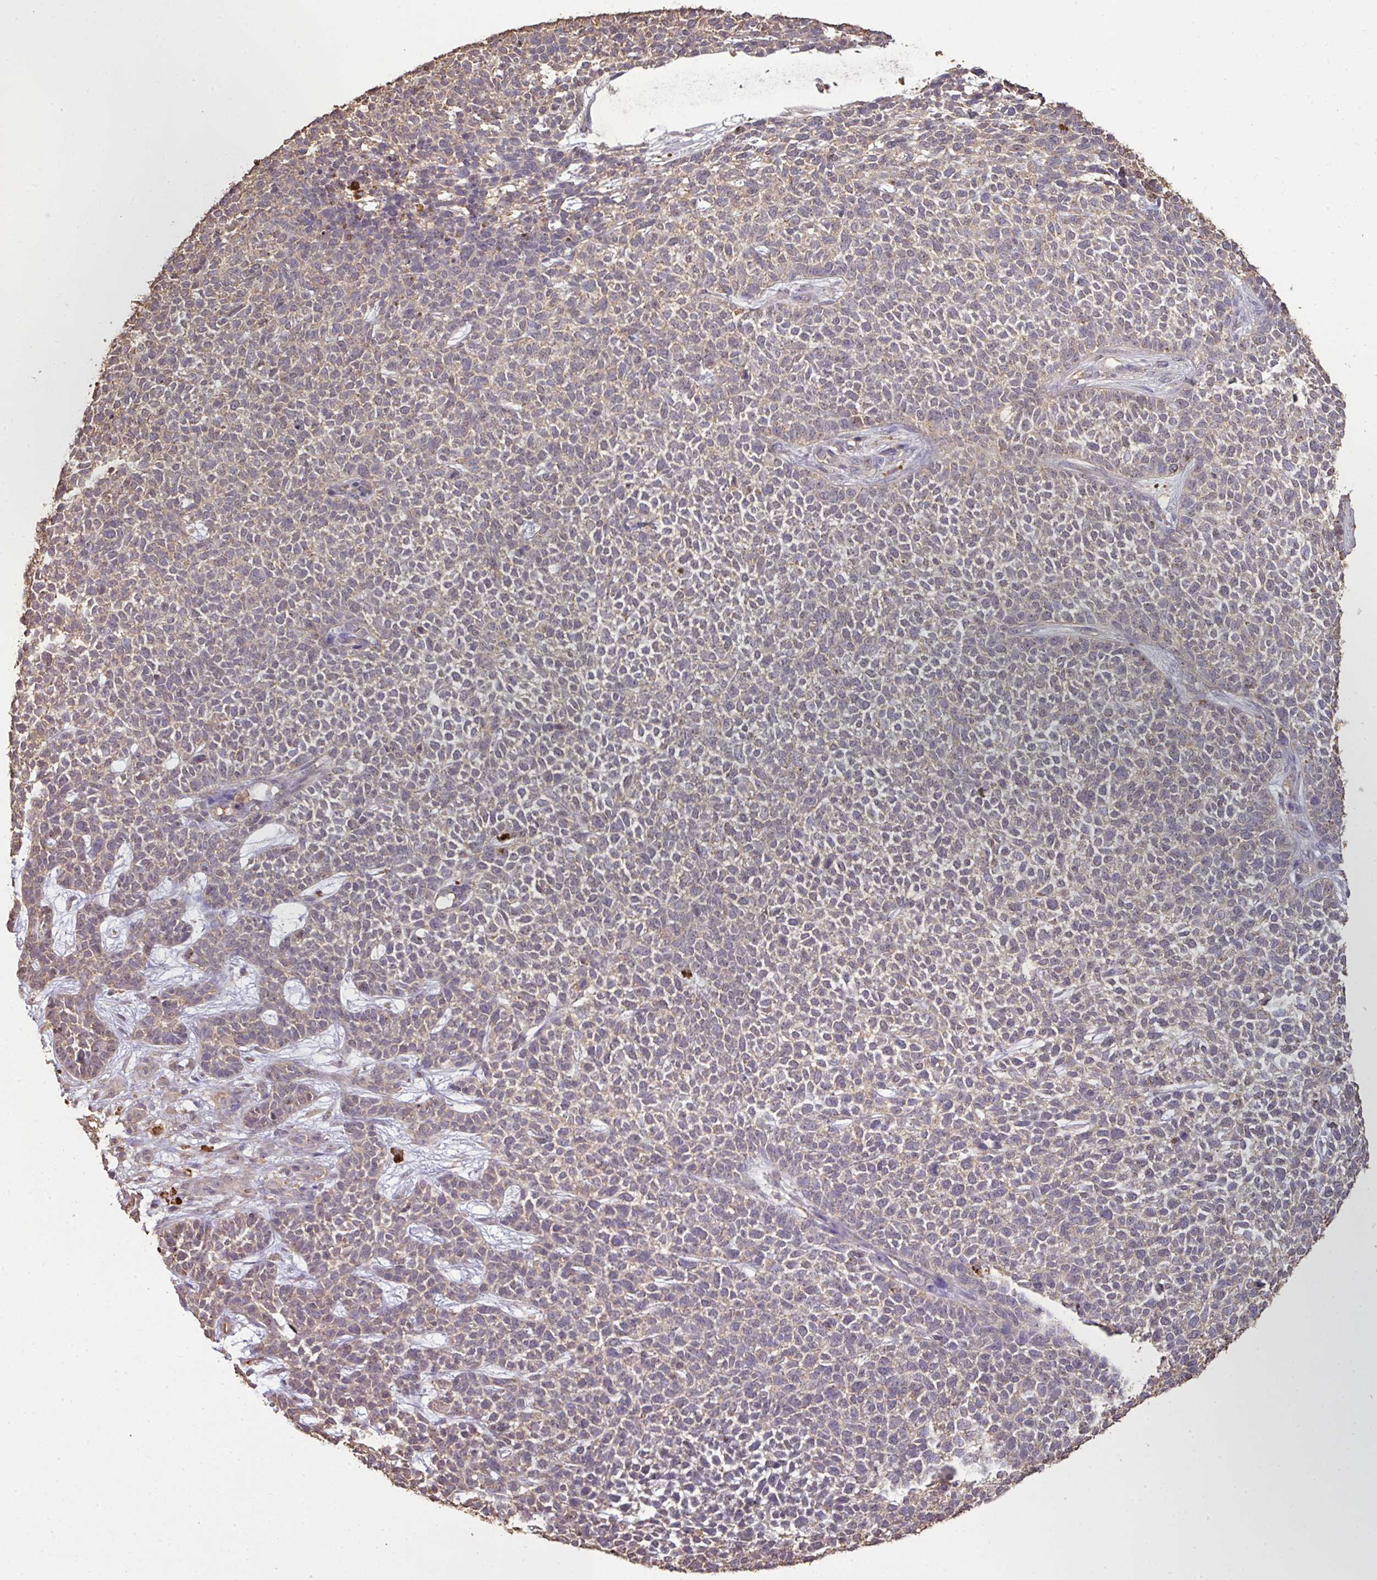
{"staining": {"intensity": "weak", "quantity": "25%-75%", "location": "cytoplasmic/membranous"}, "tissue": "skin cancer", "cell_type": "Tumor cells", "image_type": "cancer", "snomed": [{"axis": "morphology", "description": "Basal cell carcinoma"}, {"axis": "topography", "description": "Skin"}], "caption": "High-power microscopy captured an IHC micrograph of basal cell carcinoma (skin), revealing weak cytoplasmic/membranous positivity in approximately 25%-75% of tumor cells.", "gene": "ATAT1", "patient": {"sex": "female", "age": 84}}